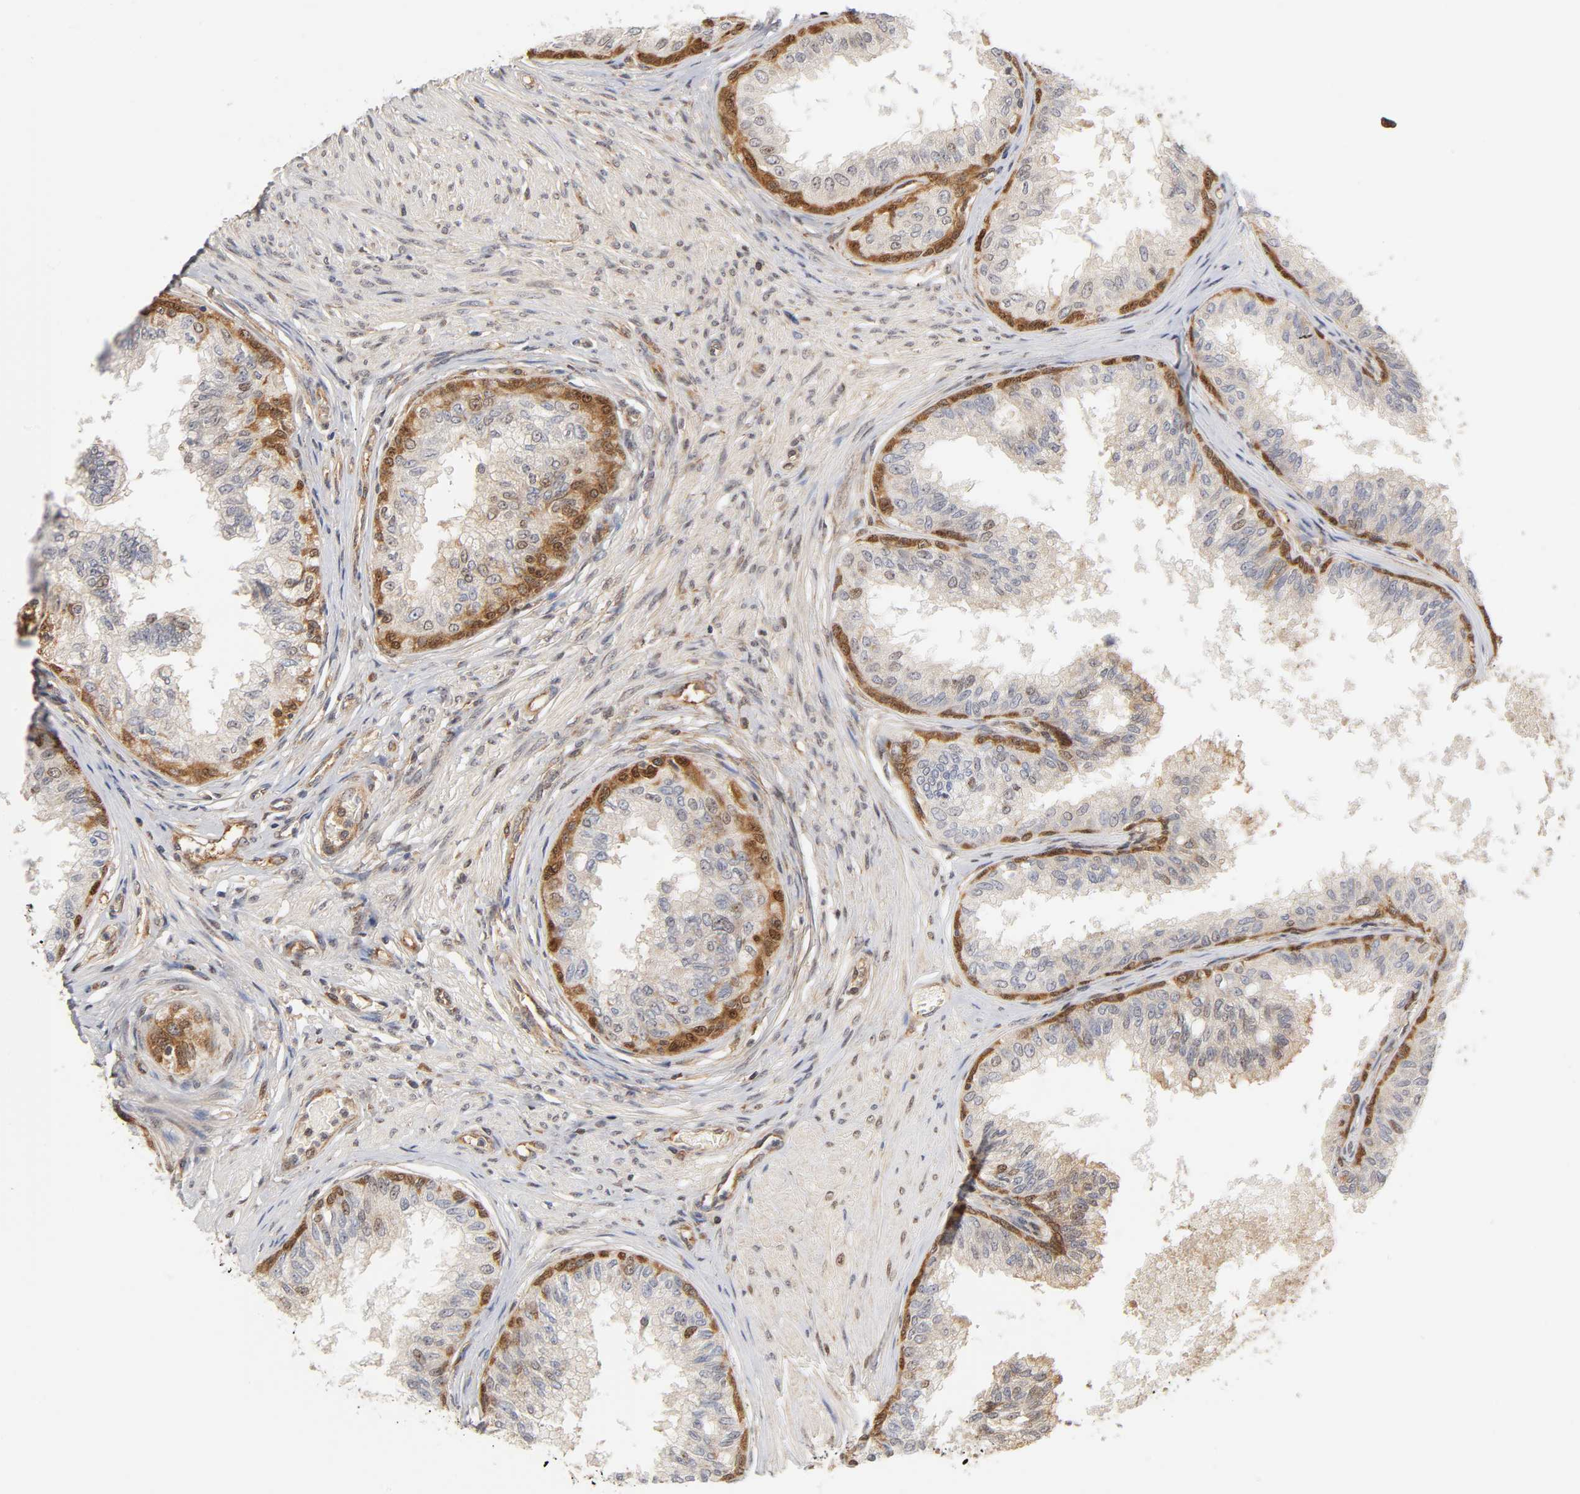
{"staining": {"intensity": "moderate", "quantity": "25%-75%", "location": "cytoplasmic/membranous,nuclear"}, "tissue": "prostate", "cell_type": "Glandular cells", "image_type": "normal", "snomed": [{"axis": "morphology", "description": "Normal tissue, NOS"}, {"axis": "topography", "description": "Prostate"}, {"axis": "topography", "description": "Seminal veicle"}], "caption": "Protein staining displays moderate cytoplasmic/membranous,nuclear positivity in about 25%-75% of glandular cells in normal prostate.", "gene": "PAFAH1B1", "patient": {"sex": "male", "age": 60}}